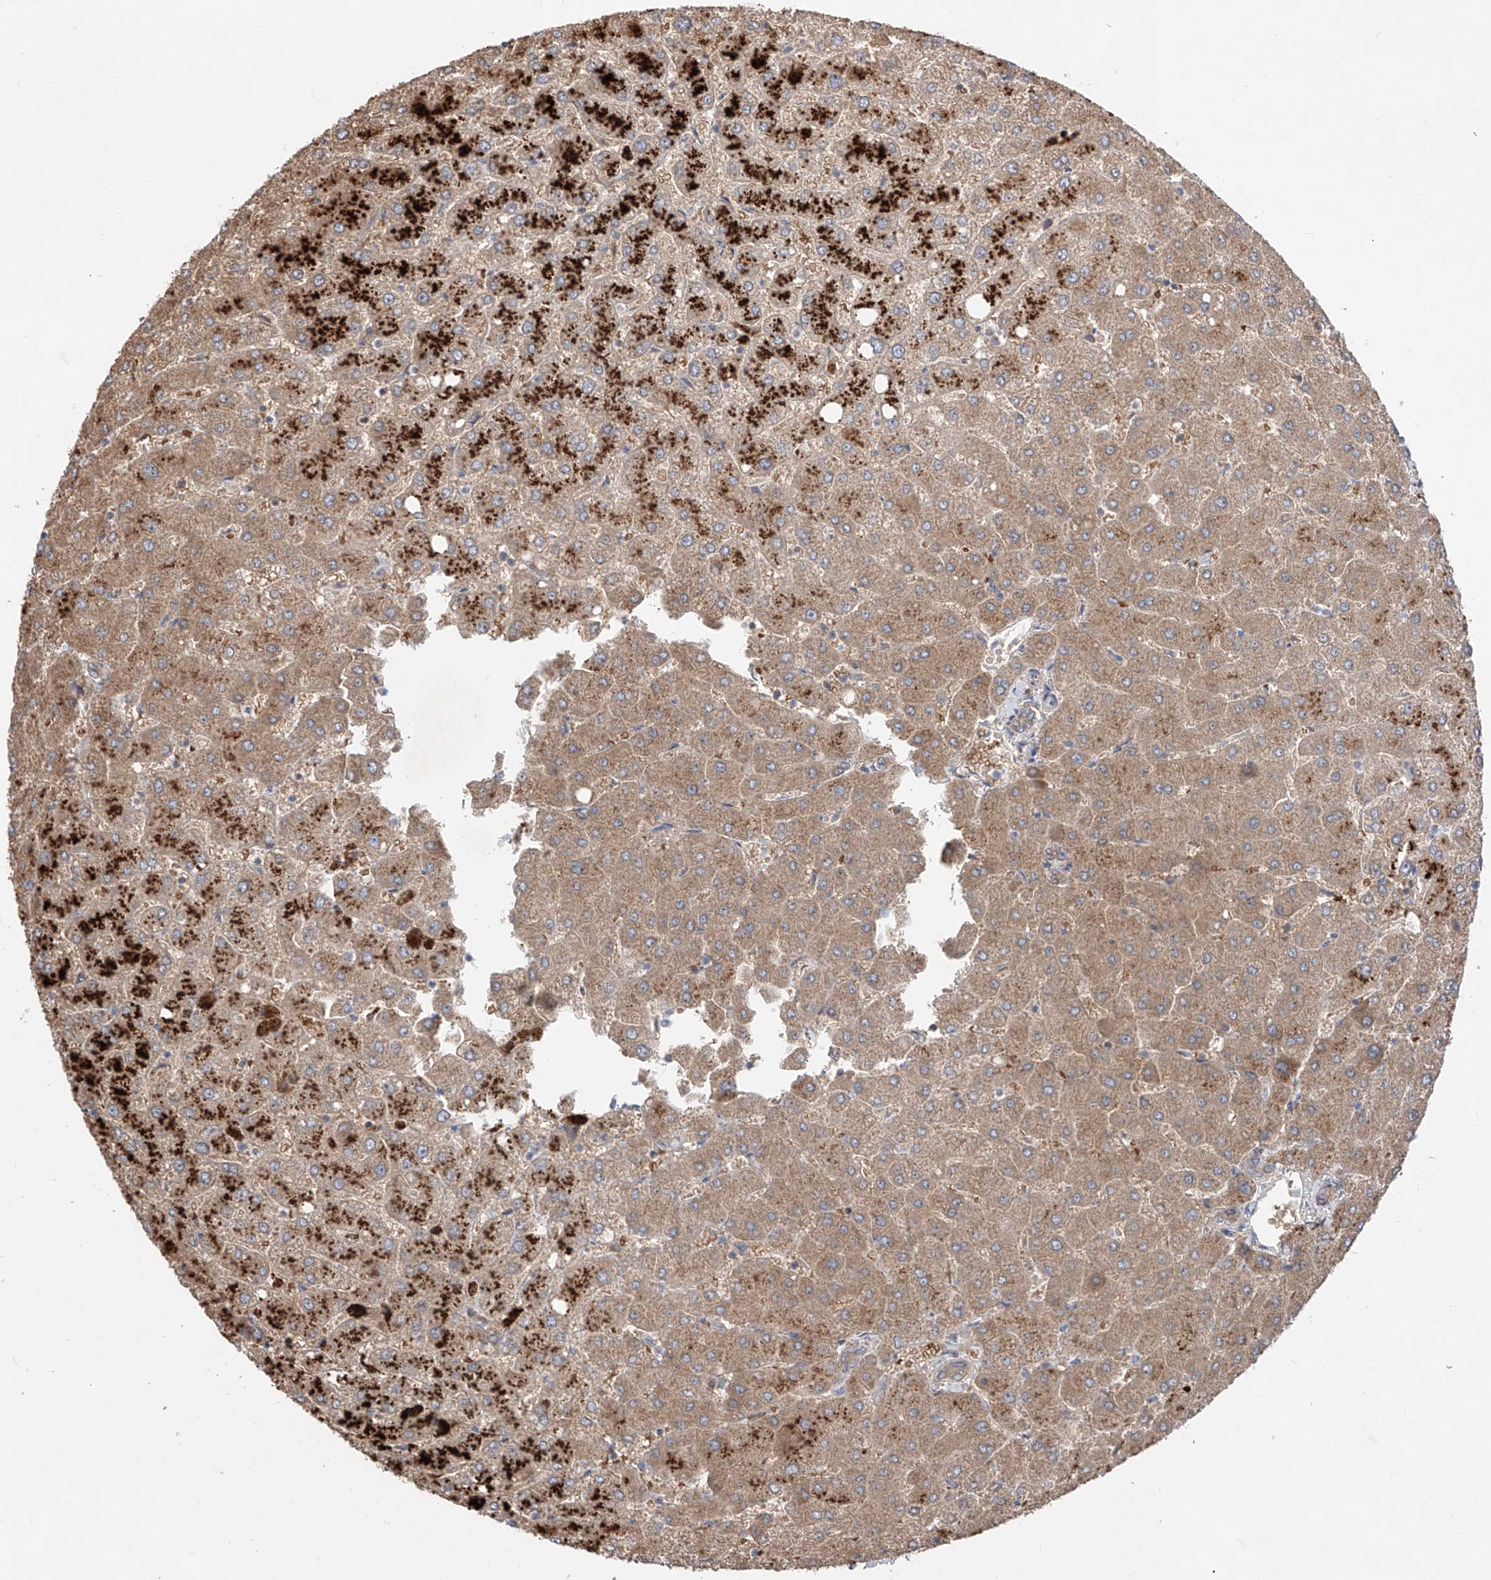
{"staining": {"intensity": "weak", "quantity": ">75%", "location": "cytoplasmic/membranous"}, "tissue": "liver", "cell_type": "Cholangiocytes", "image_type": "normal", "snomed": [{"axis": "morphology", "description": "Normal tissue, NOS"}, {"axis": "topography", "description": "Liver"}], "caption": "Benign liver exhibits weak cytoplasmic/membranous positivity in approximately >75% of cholangiocytes, visualized by immunohistochemistry. The protein of interest is shown in brown color, while the nuclei are stained blue.", "gene": "EDN1", "patient": {"sex": "female", "age": 54}}